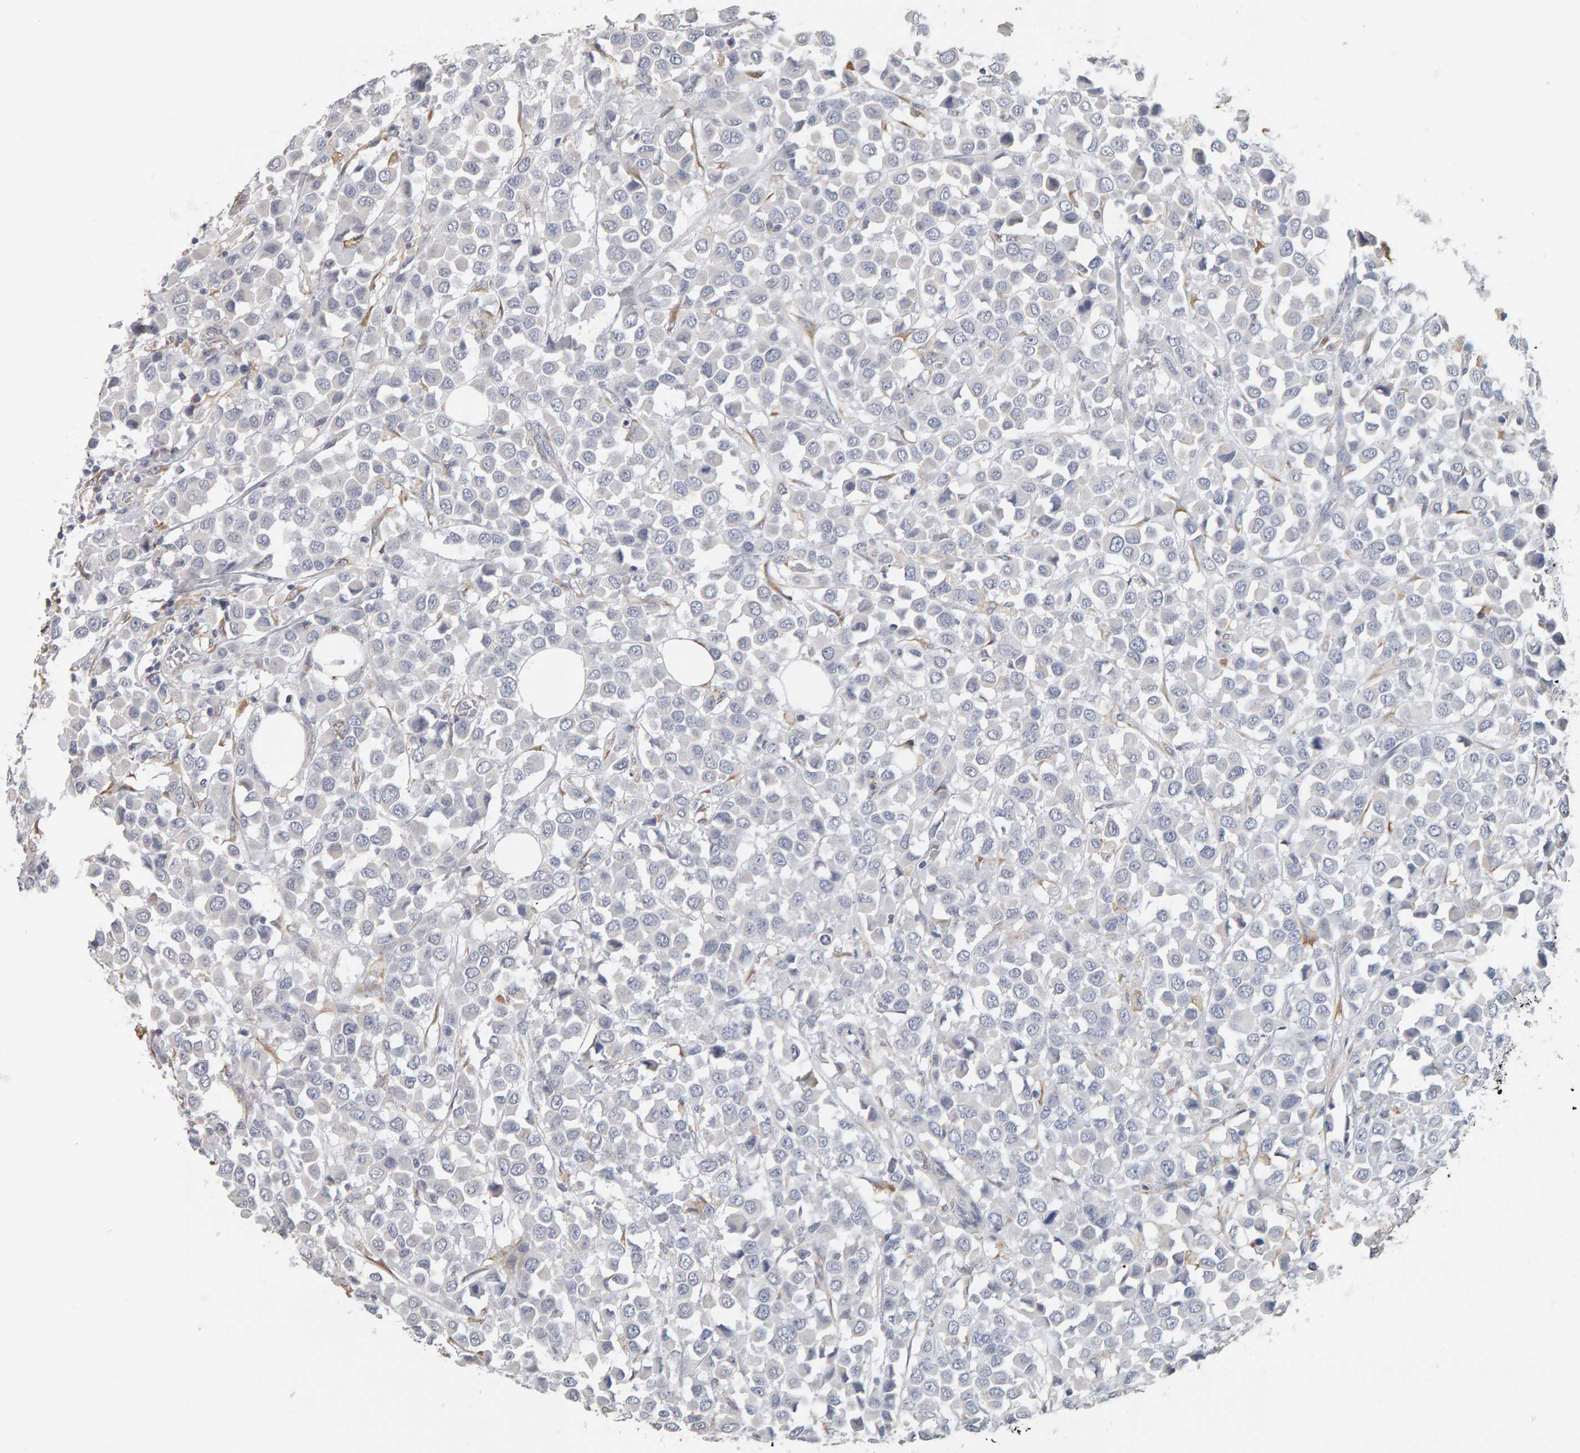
{"staining": {"intensity": "negative", "quantity": "none", "location": "none"}, "tissue": "breast cancer", "cell_type": "Tumor cells", "image_type": "cancer", "snomed": [{"axis": "morphology", "description": "Duct carcinoma"}, {"axis": "topography", "description": "Breast"}], "caption": "DAB (3,3'-diaminobenzidine) immunohistochemical staining of human breast cancer reveals no significant positivity in tumor cells.", "gene": "ADHFE1", "patient": {"sex": "female", "age": 61}}